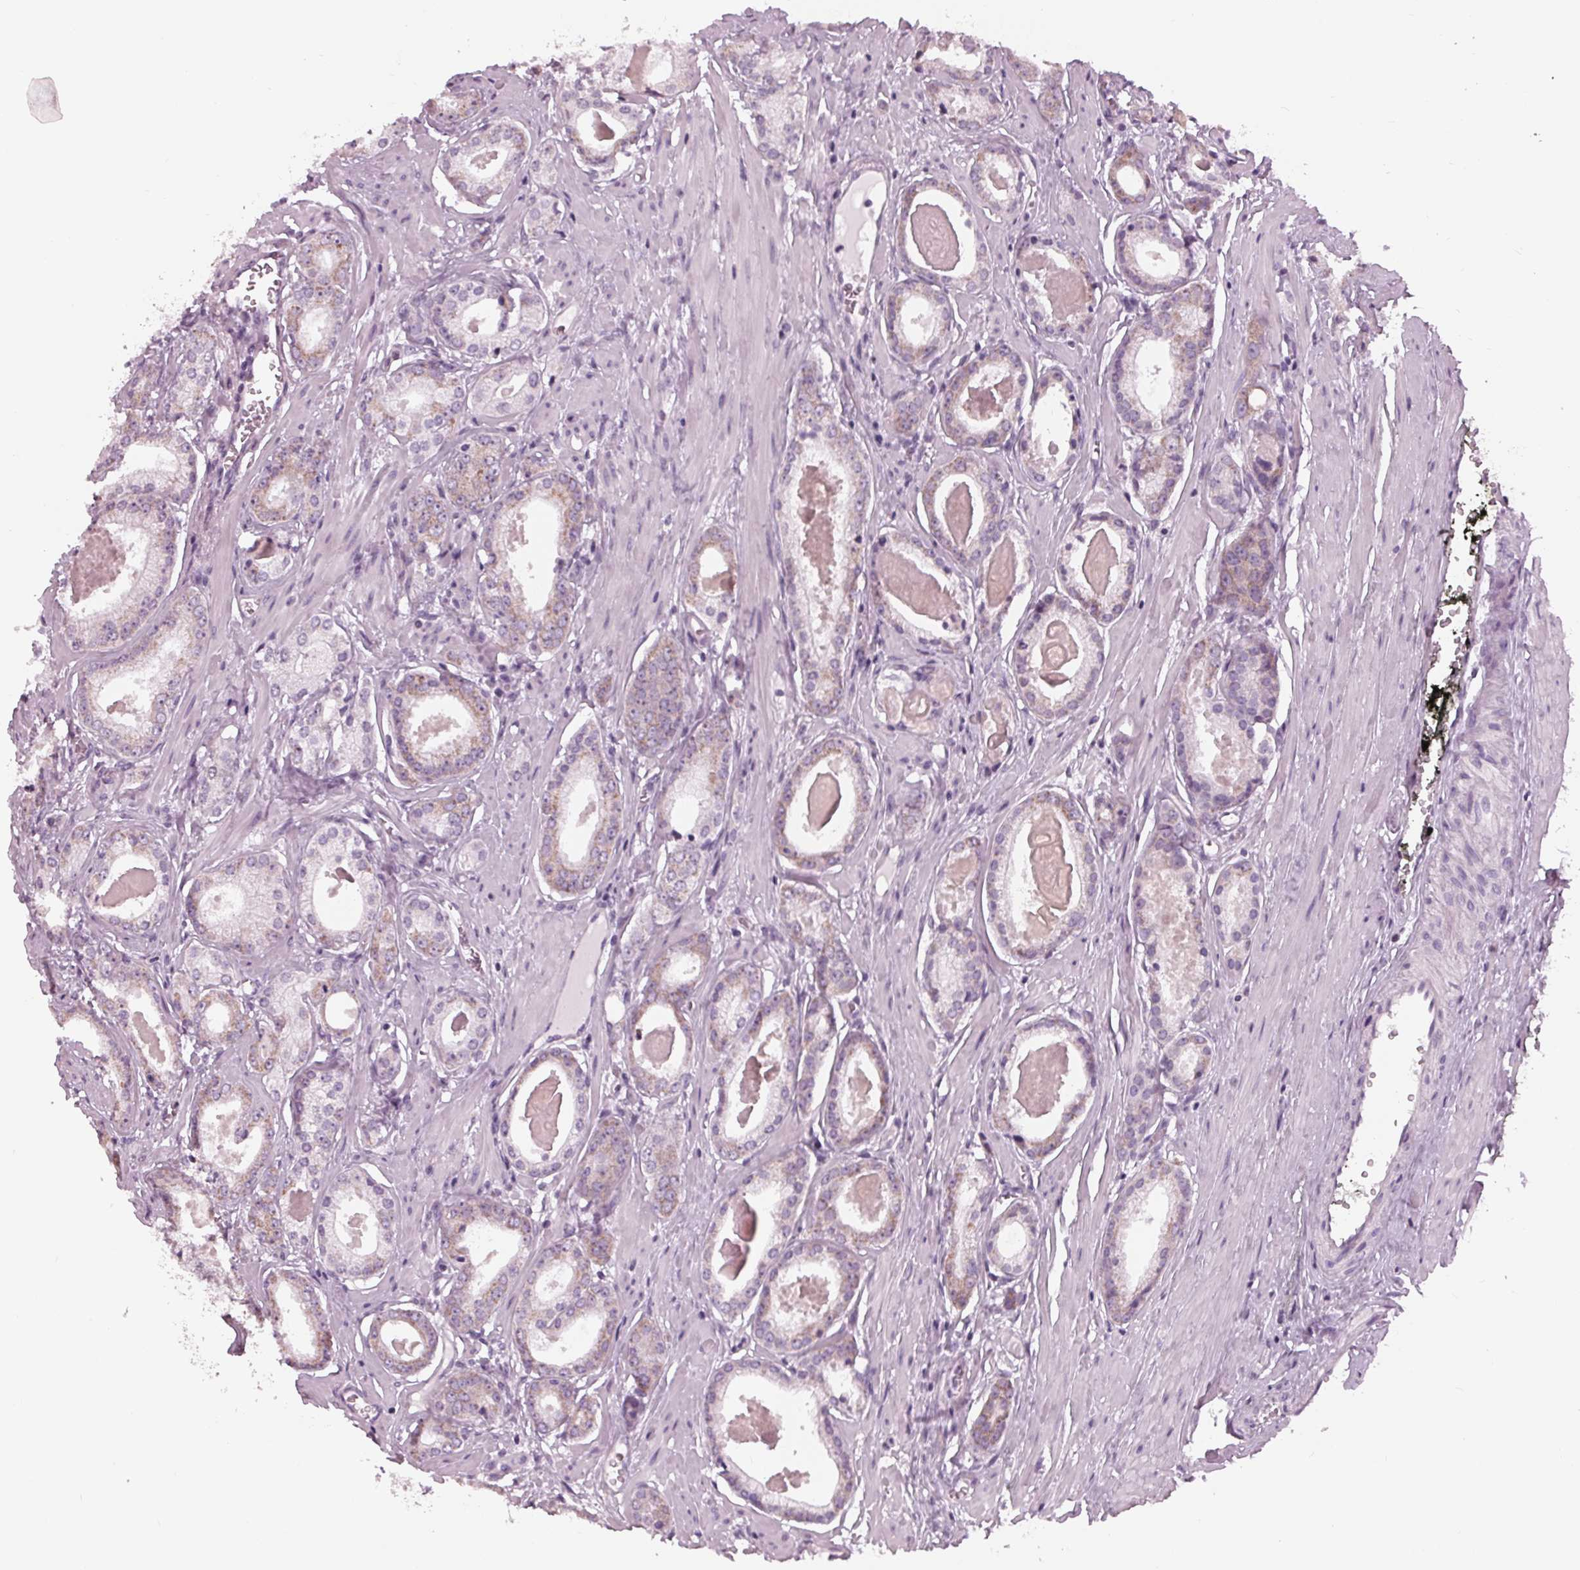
{"staining": {"intensity": "weak", "quantity": "25%-75%", "location": "cytoplasmic/membranous"}, "tissue": "prostate cancer", "cell_type": "Tumor cells", "image_type": "cancer", "snomed": [{"axis": "morphology", "description": "Adenocarcinoma, NOS"}, {"axis": "morphology", "description": "Adenocarcinoma, Low grade"}, {"axis": "topography", "description": "Prostate"}], "caption": "Protein expression analysis of prostate adenocarcinoma displays weak cytoplasmic/membranous positivity in about 25%-75% of tumor cells.", "gene": "SAMD4A", "patient": {"sex": "male", "age": 64}}